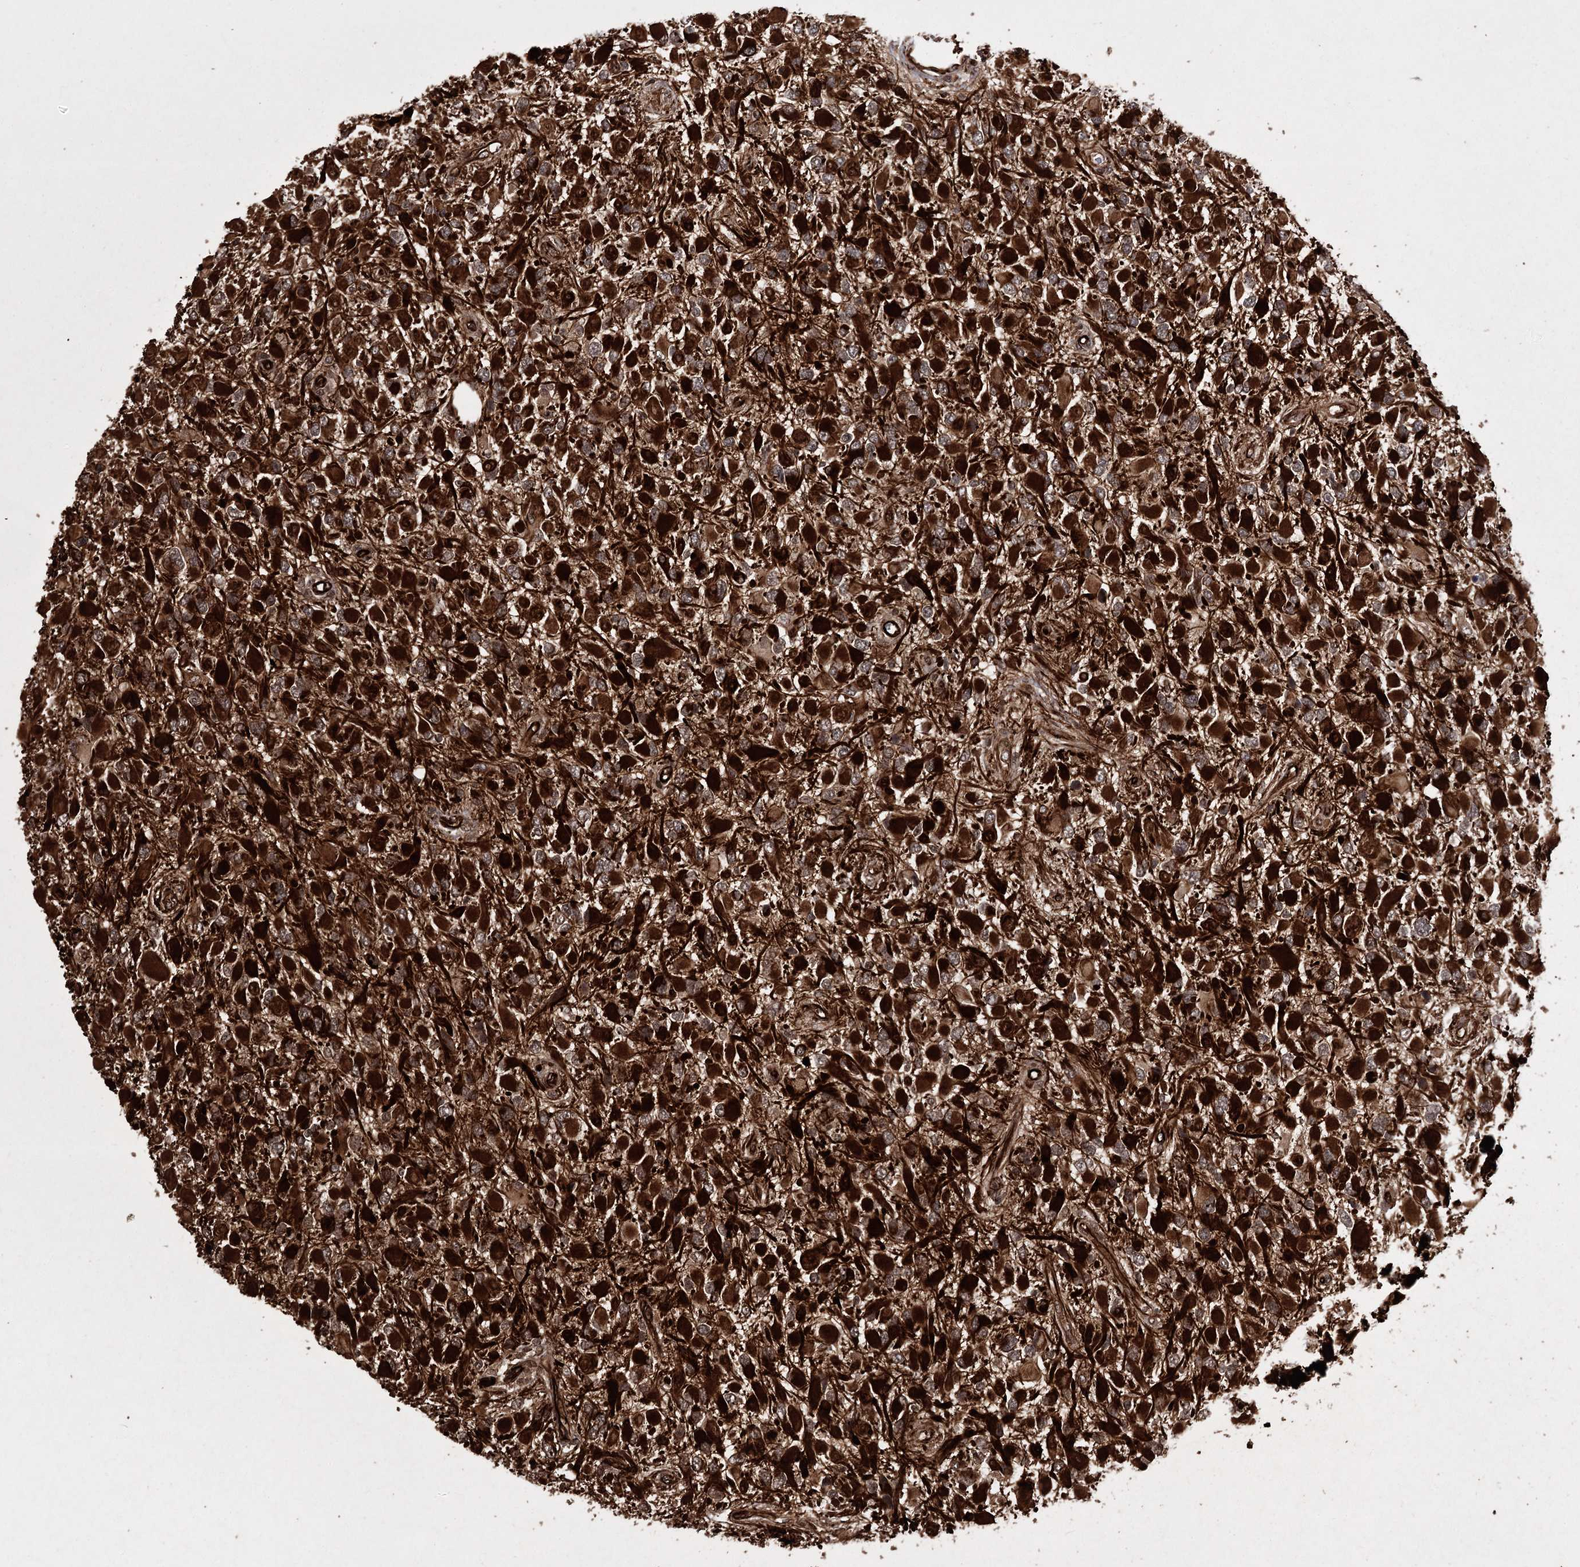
{"staining": {"intensity": "strong", "quantity": ">75%", "location": "cytoplasmic/membranous"}, "tissue": "glioma", "cell_type": "Tumor cells", "image_type": "cancer", "snomed": [{"axis": "morphology", "description": "Glioma, malignant, High grade"}, {"axis": "topography", "description": "Brain"}], "caption": "A brown stain labels strong cytoplasmic/membranous expression of a protein in human malignant glioma (high-grade) tumor cells.", "gene": "RPAP3", "patient": {"sex": "male", "age": 53}}